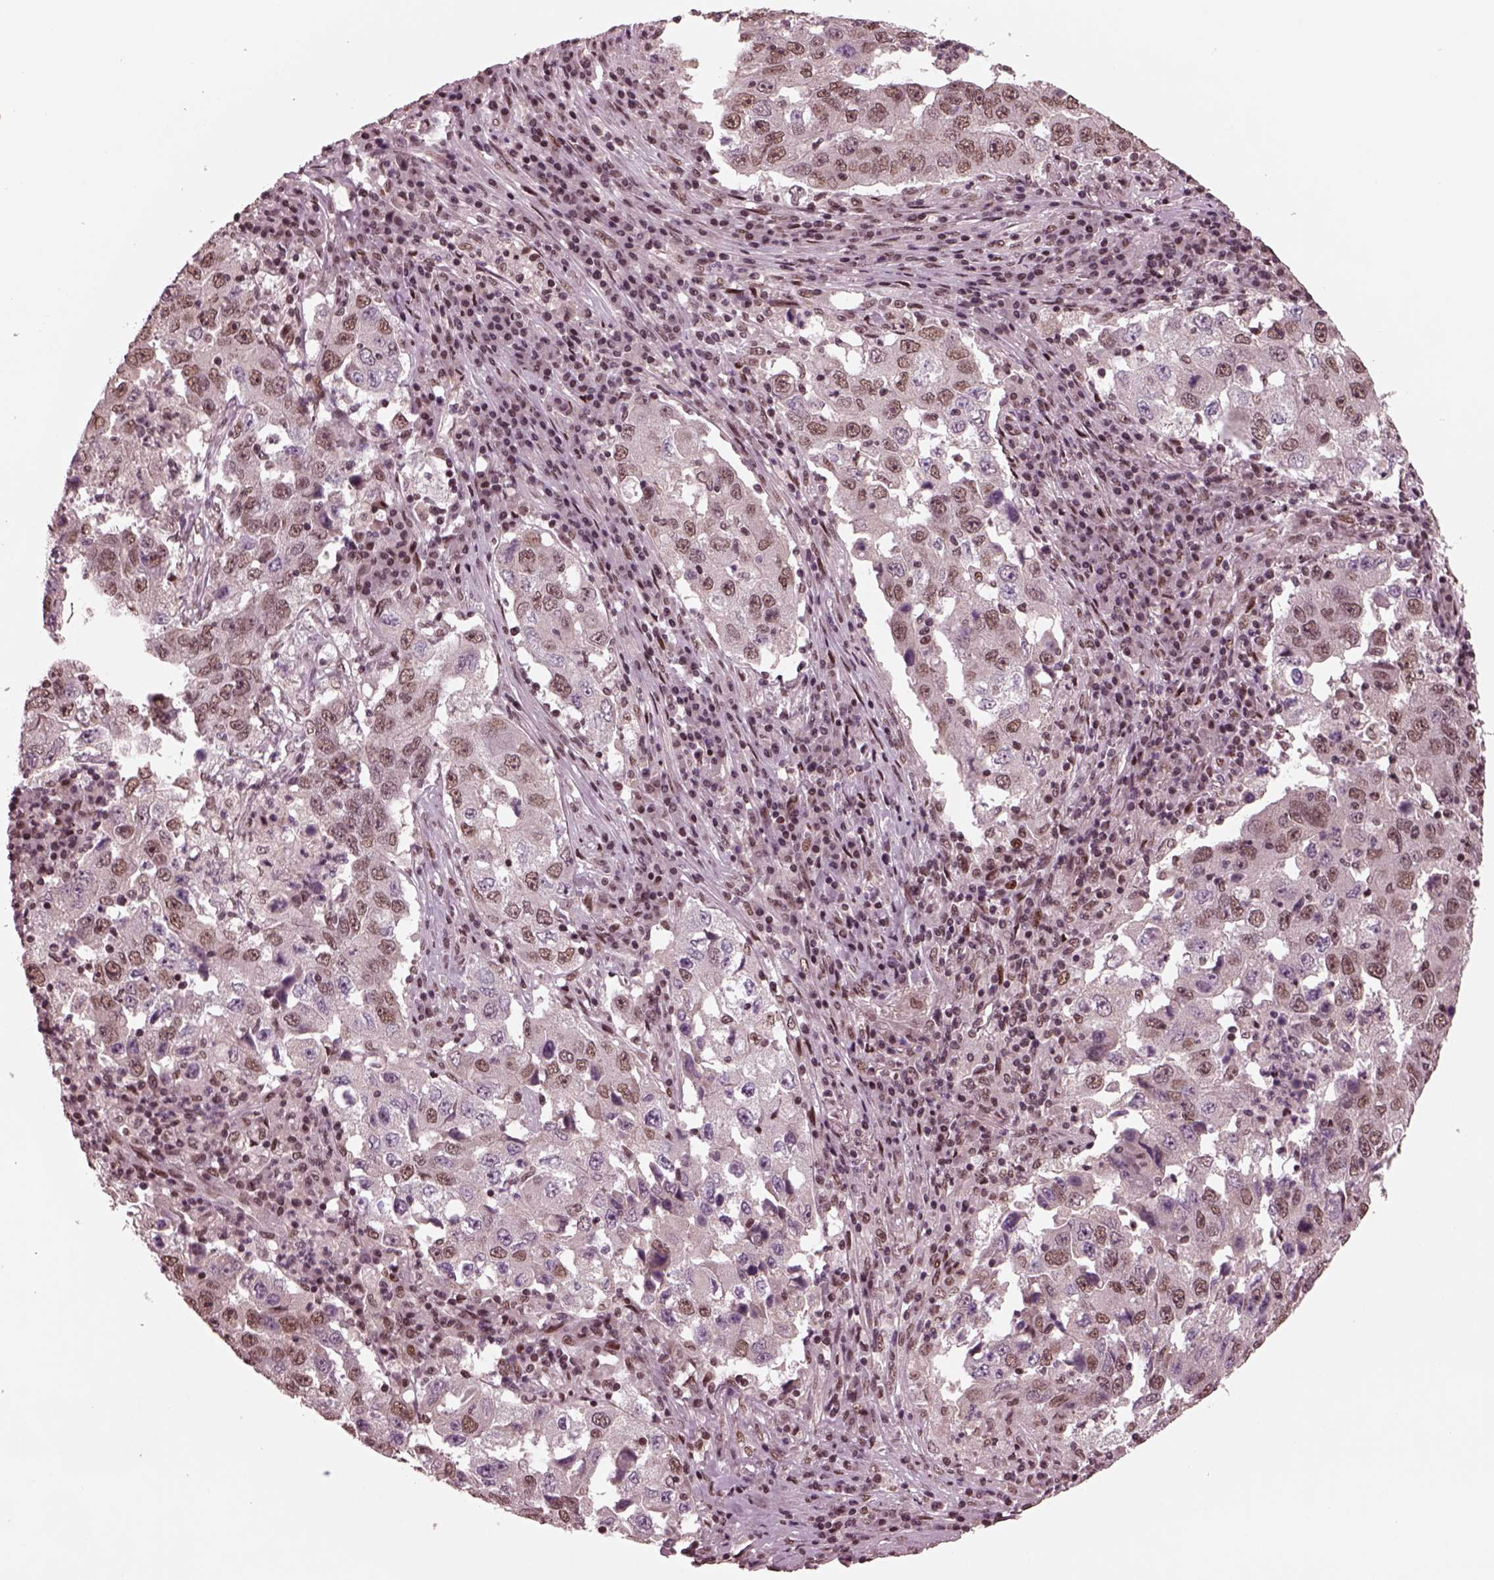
{"staining": {"intensity": "weak", "quantity": "25%-75%", "location": "nuclear"}, "tissue": "lung cancer", "cell_type": "Tumor cells", "image_type": "cancer", "snomed": [{"axis": "morphology", "description": "Adenocarcinoma, NOS"}, {"axis": "topography", "description": "Lung"}], "caption": "Protein expression analysis of human lung cancer reveals weak nuclear staining in approximately 25%-75% of tumor cells.", "gene": "NAP1L5", "patient": {"sex": "male", "age": 73}}